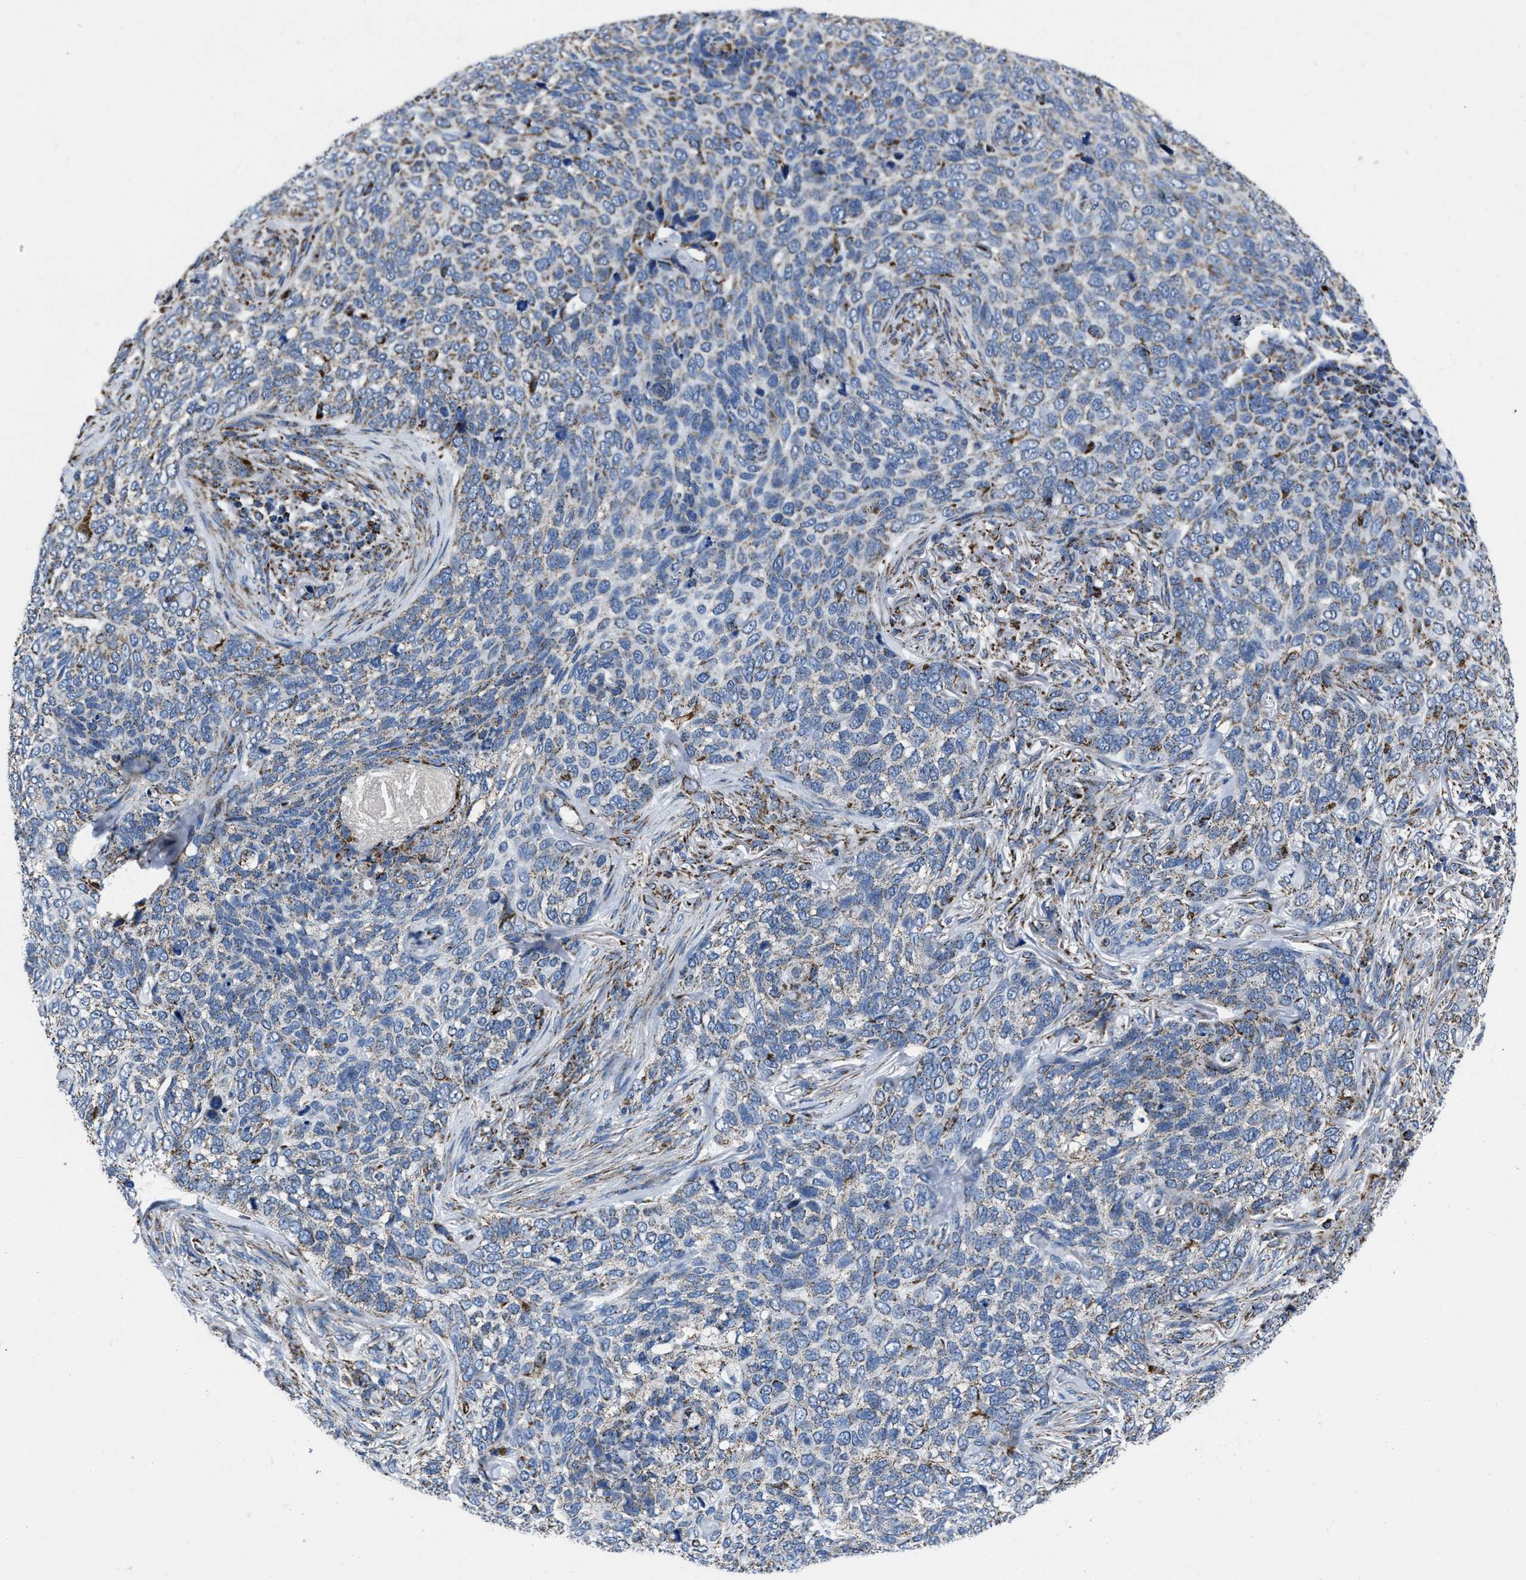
{"staining": {"intensity": "moderate", "quantity": "<25%", "location": "cytoplasmic/membranous"}, "tissue": "skin cancer", "cell_type": "Tumor cells", "image_type": "cancer", "snomed": [{"axis": "morphology", "description": "Basal cell carcinoma"}, {"axis": "topography", "description": "Skin"}], "caption": "A low amount of moderate cytoplasmic/membranous positivity is appreciated in about <25% of tumor cells in basal cell carcinoma (skin) tissue.", "gene": "NSD3", "patient": {"sex": "female", "age": 64}}